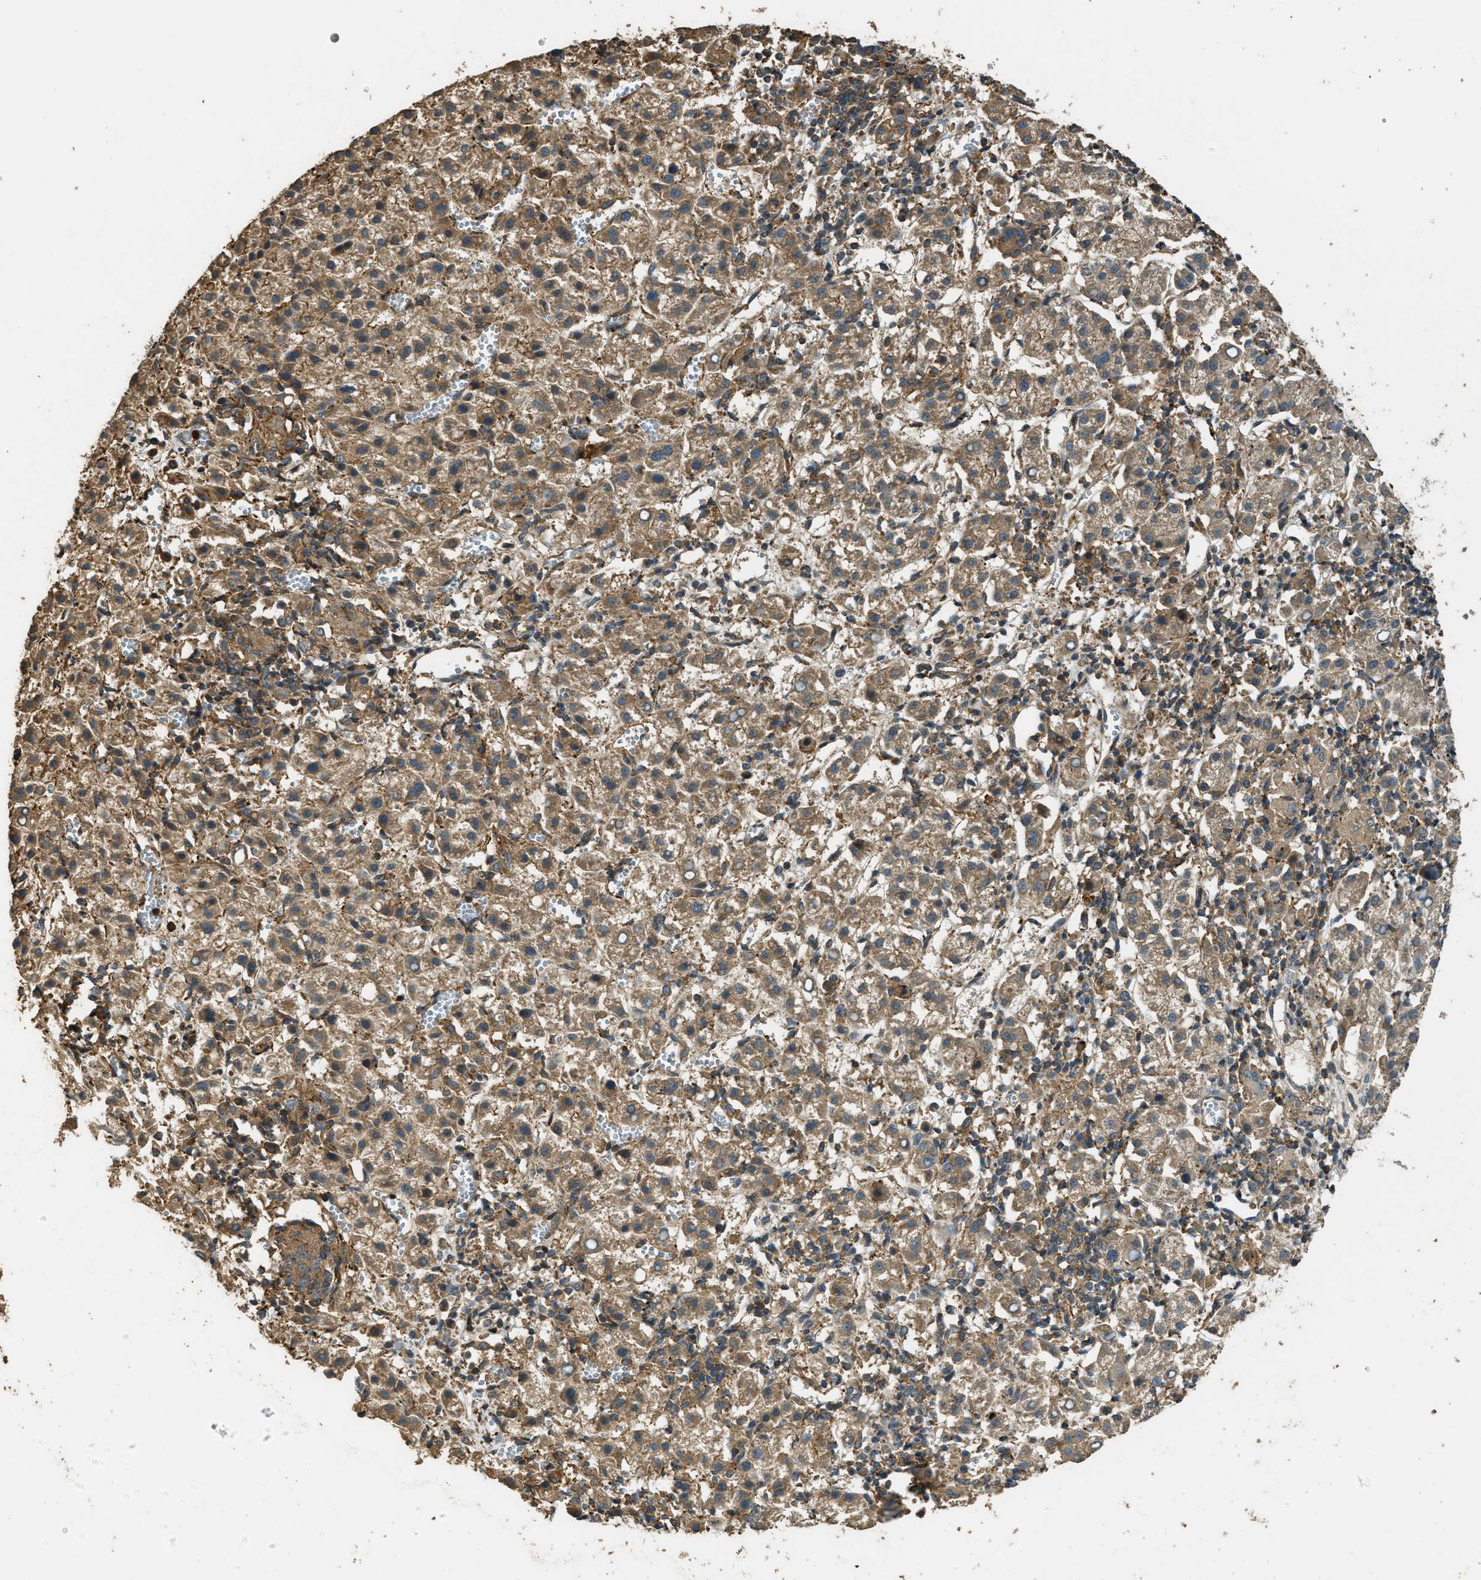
{"staining": {"intensity": "moderate", "quantity": ">75%", "location": "cytoplasmic/membranous"}, "tissue": "liver cancer", "cell_type": "Tumor cells", "image_type": "cancer", "snomed": [{"axis": "morphology", "description": "Carcinoma, Hepatocellular, NOS"}, {"axis": "topography", "description": "Liver"}], "caption": "The histopathology image demonstrates immunohistochemical staining of liver hepatocellular carcinoma. There is moderate cytoplasmic/membranous staining is present in about >75% of tumor cells.", "gene": "PPP6R3", "patient": {"sex": "female", "age": 58}}